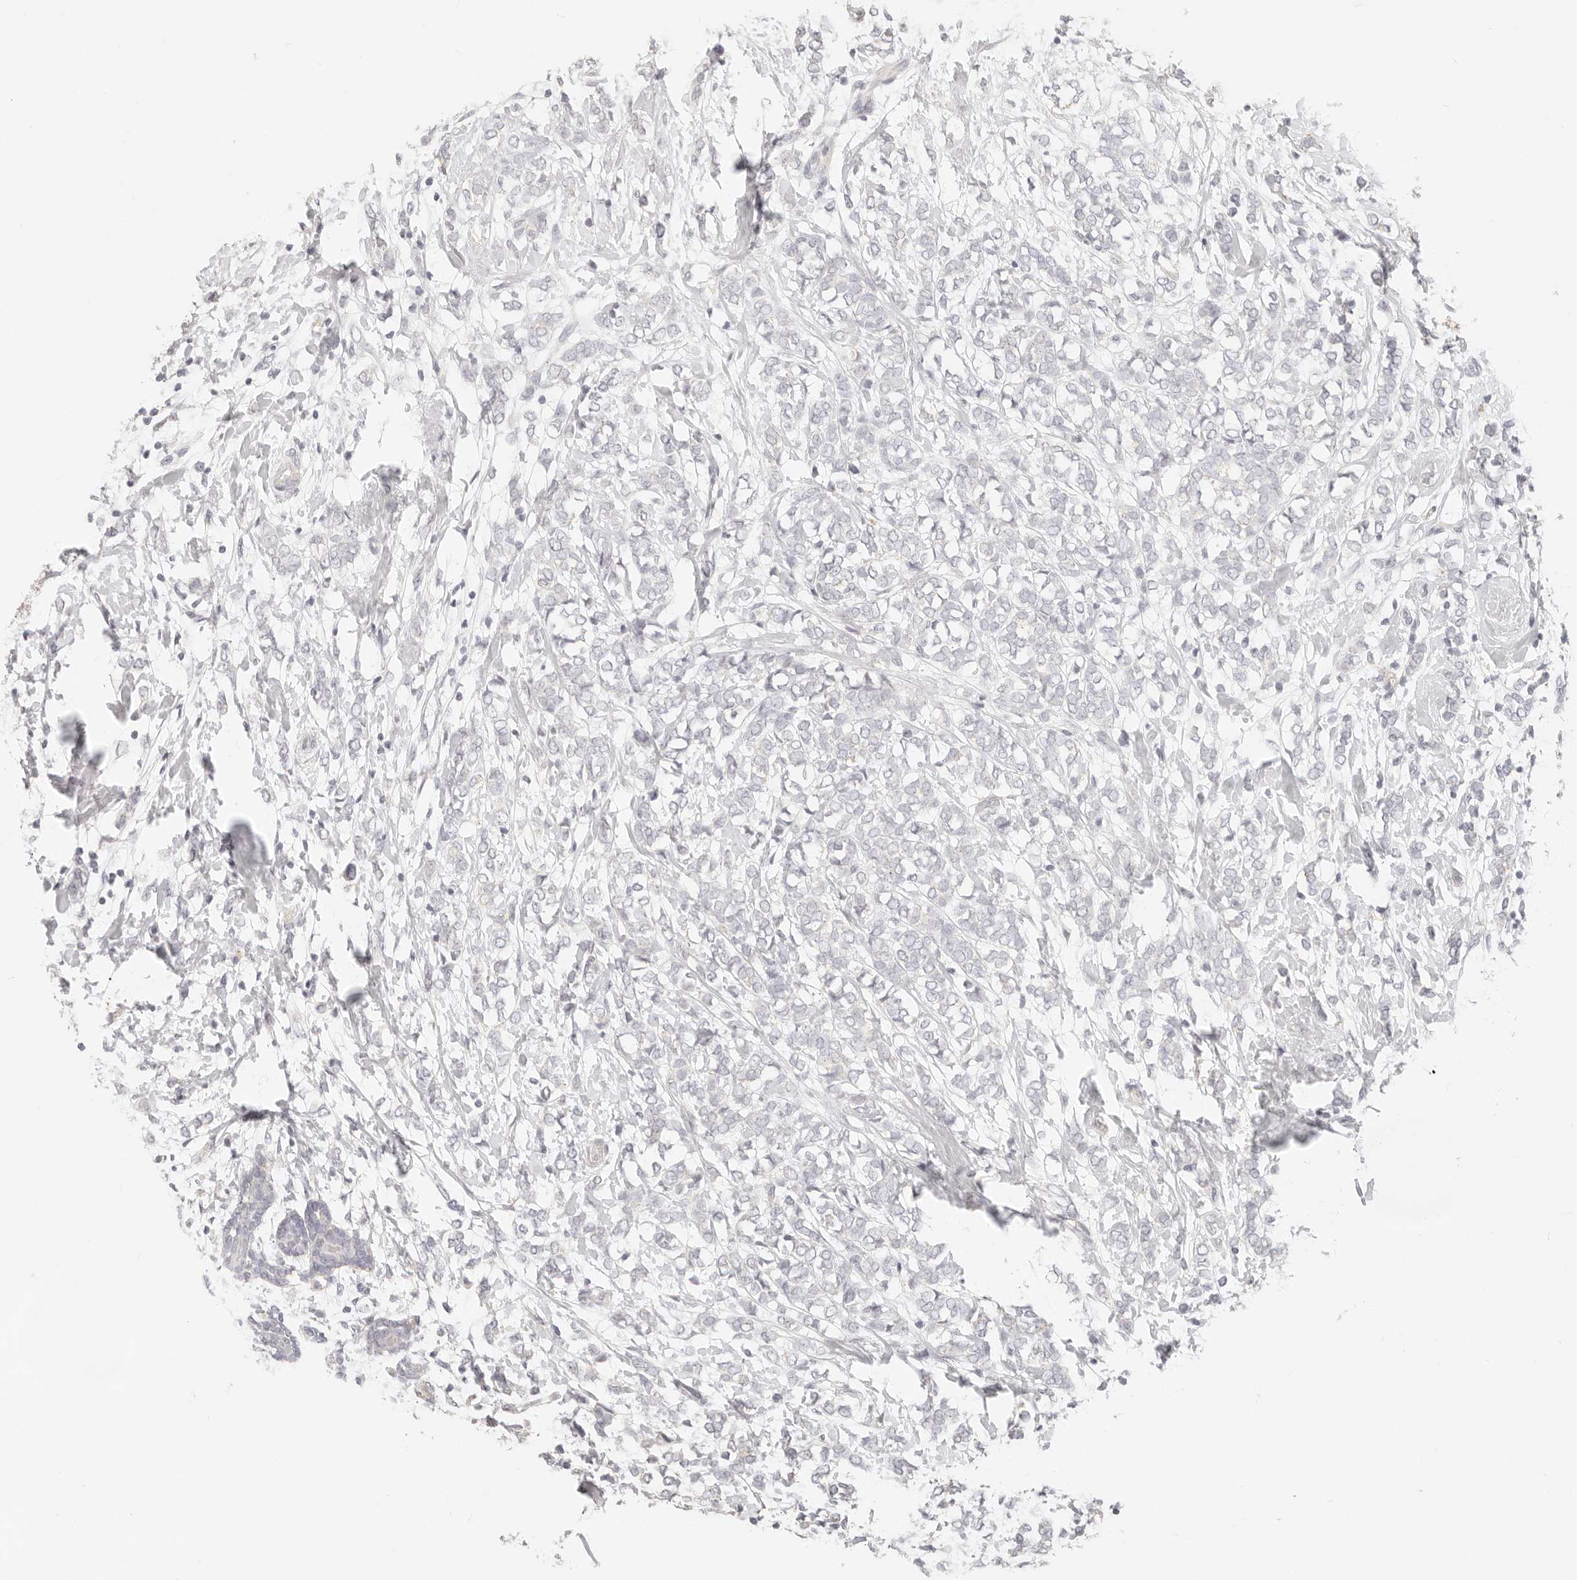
{"staining": {"intensity": "negative", "quantity": "none", "location": "none"}, "tissue": "breast cancer", "cell_type": "Tumor cells", "image_type": "cancer", "snomed": [{"axis": "morphology", "description": "Normal tissue, NOS"}, {"axis": "morphology", "description": "Lobular carcinoma"}, {"axis": "topography", "description": "Breast"}], "caption": "The image demonstrates no staining of tumor cells in breast cancer. Brightfield microscopy of immunohistochemistry (IHC) stained with DAB (3,3'-diaminobenzidine) (brown) and hematoxylin (blue), captured at high magnification.", "gene": "CNMD", "patient": {"sex": "female", "age": 47}}